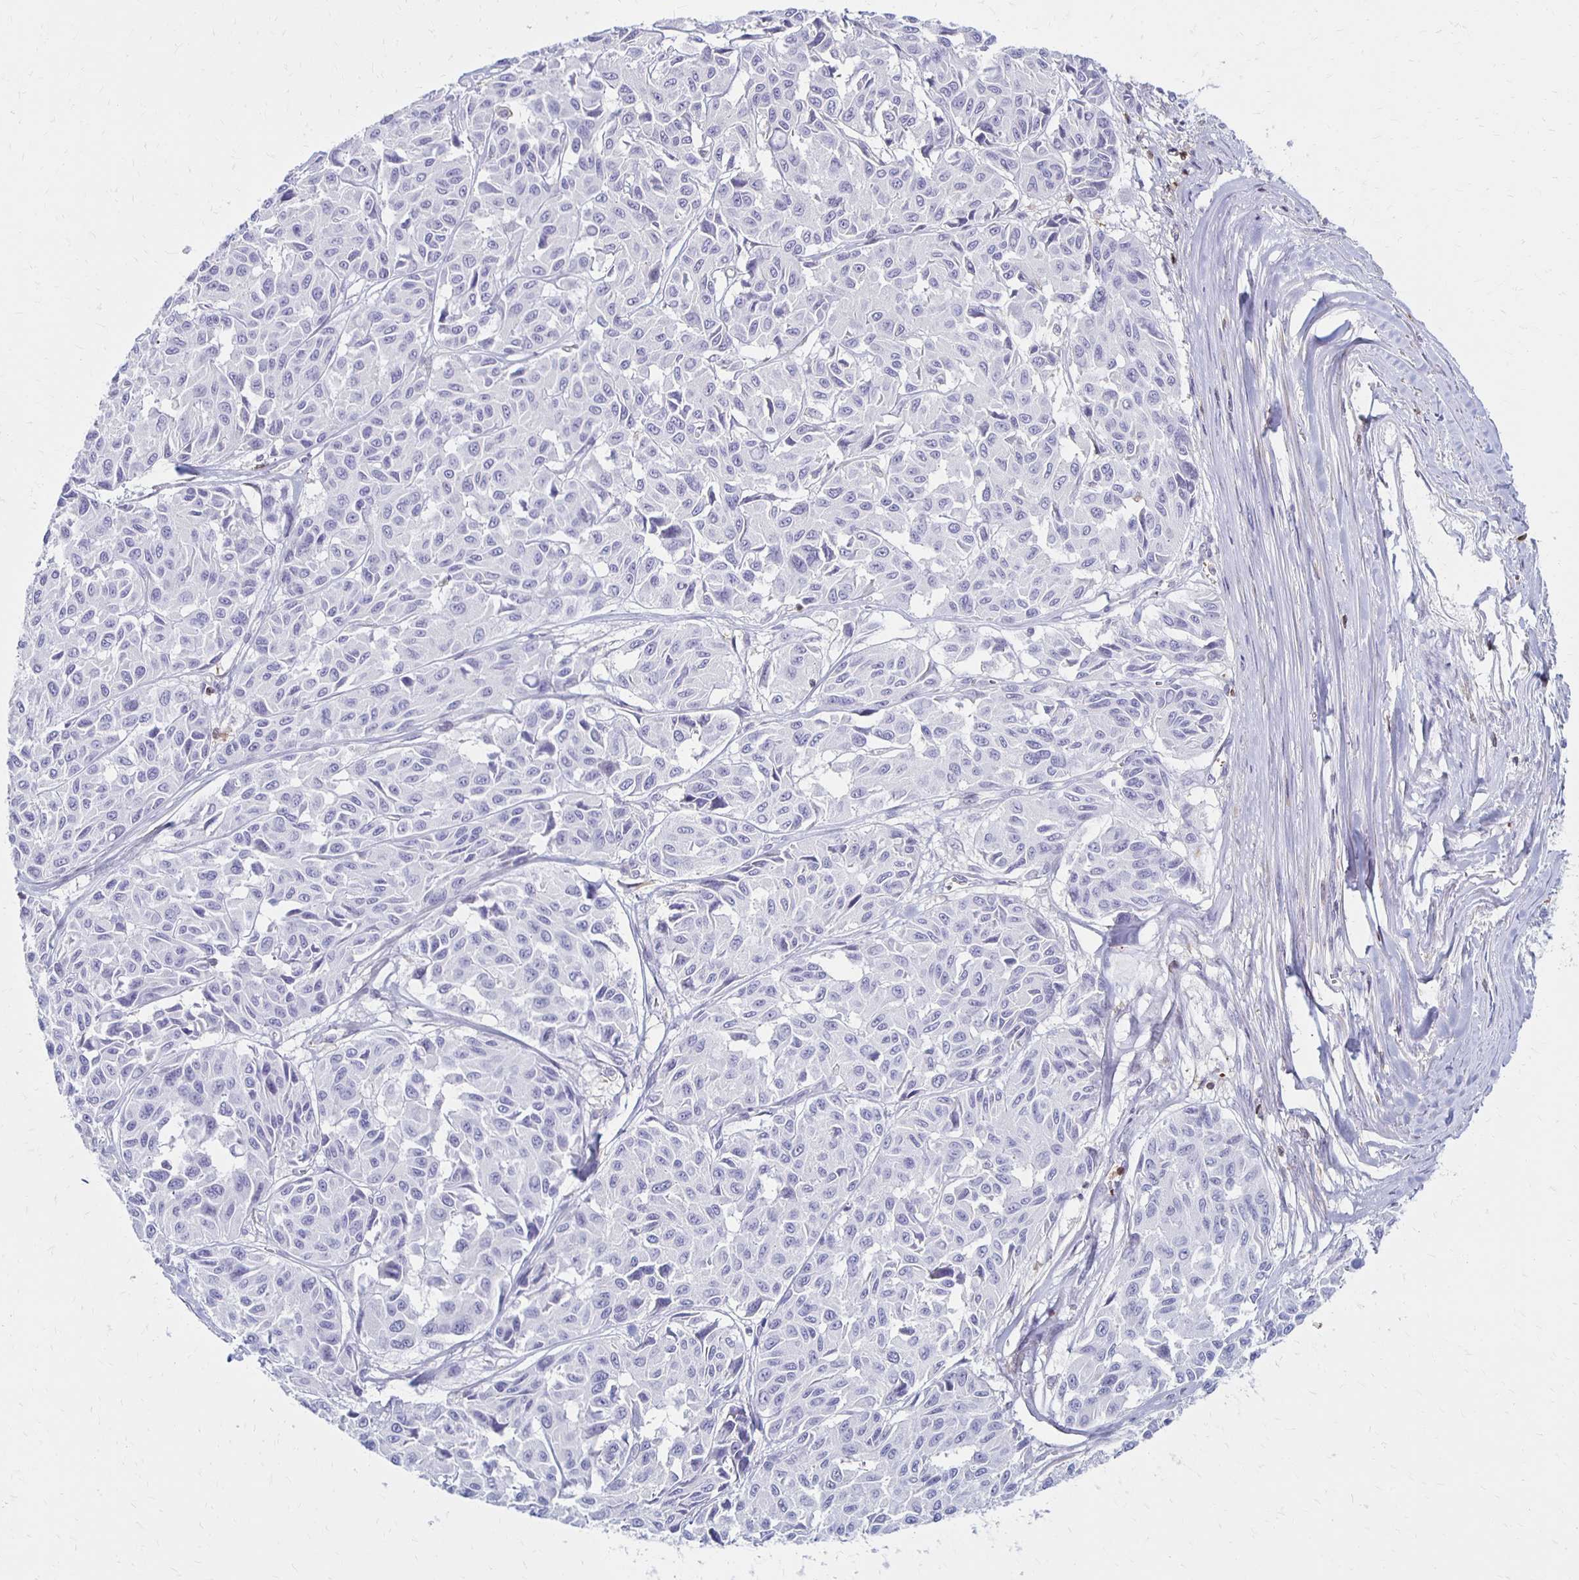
{"staining": {"intensity": "negative", "quantity": "none", "location": "none"}, "tissue": "melanoma", "cell_type": "Tumor cells", "image_type": "cancer", "snomed": [{"axis": "morphology", "description": "Malignant melanoma, NOS"}, {"axis": "topography", "description": "Skin"}], "caption": "Photomicrograph shows no significant protein staining in tumor cells of melanoma. (Immunohistochemistry, brightfield microscopy, high magnification).", "gene": "CCL21", "patient": {"sex": "female", "age": 66}}